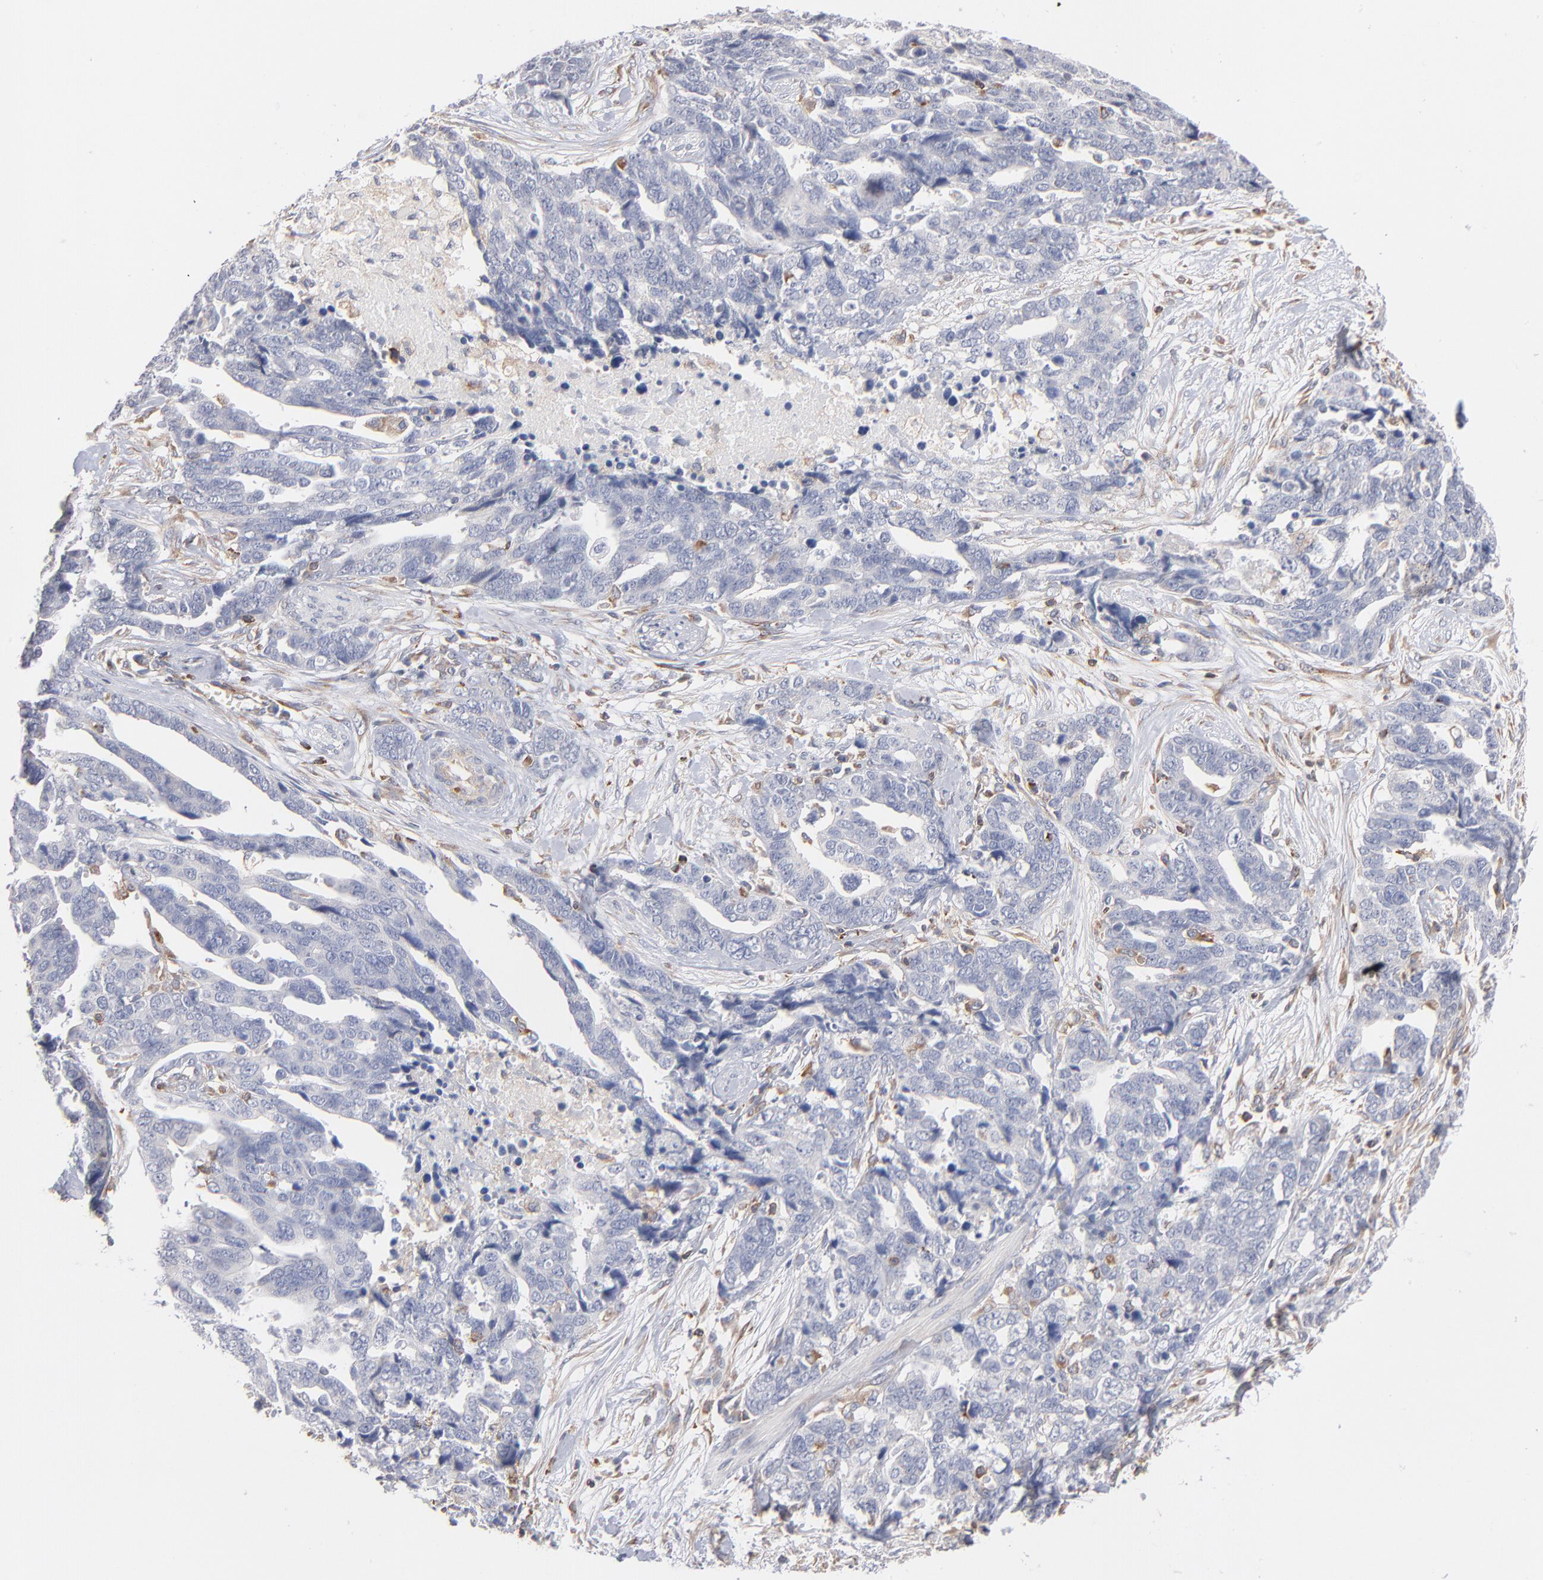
{"staining": {"intensity": "negative", "quantity": "none", "location": "none"}, "tissue": "ovarian cancer", "cell_type": "Tumor cells", "image_type": "cancer", "snomed": [{"axis": "morphology", "description": "Normal tissue, NOS"}, {"axis": "morphology", "description": "Cystadenocarcinoma, serous, NOS"}, {"axis": "topography", "description": "Fallopian tube"}, {"axis": "topography", "description": "Ovary"}], "caption": "High power microscopy image of an IHC photomicrograph of ovarian serous cystadenocarcinoma, revealing no significant expression in tumor cells.", "gene": "WIPF1", "patient": {"sex": "female", "age": 56}}